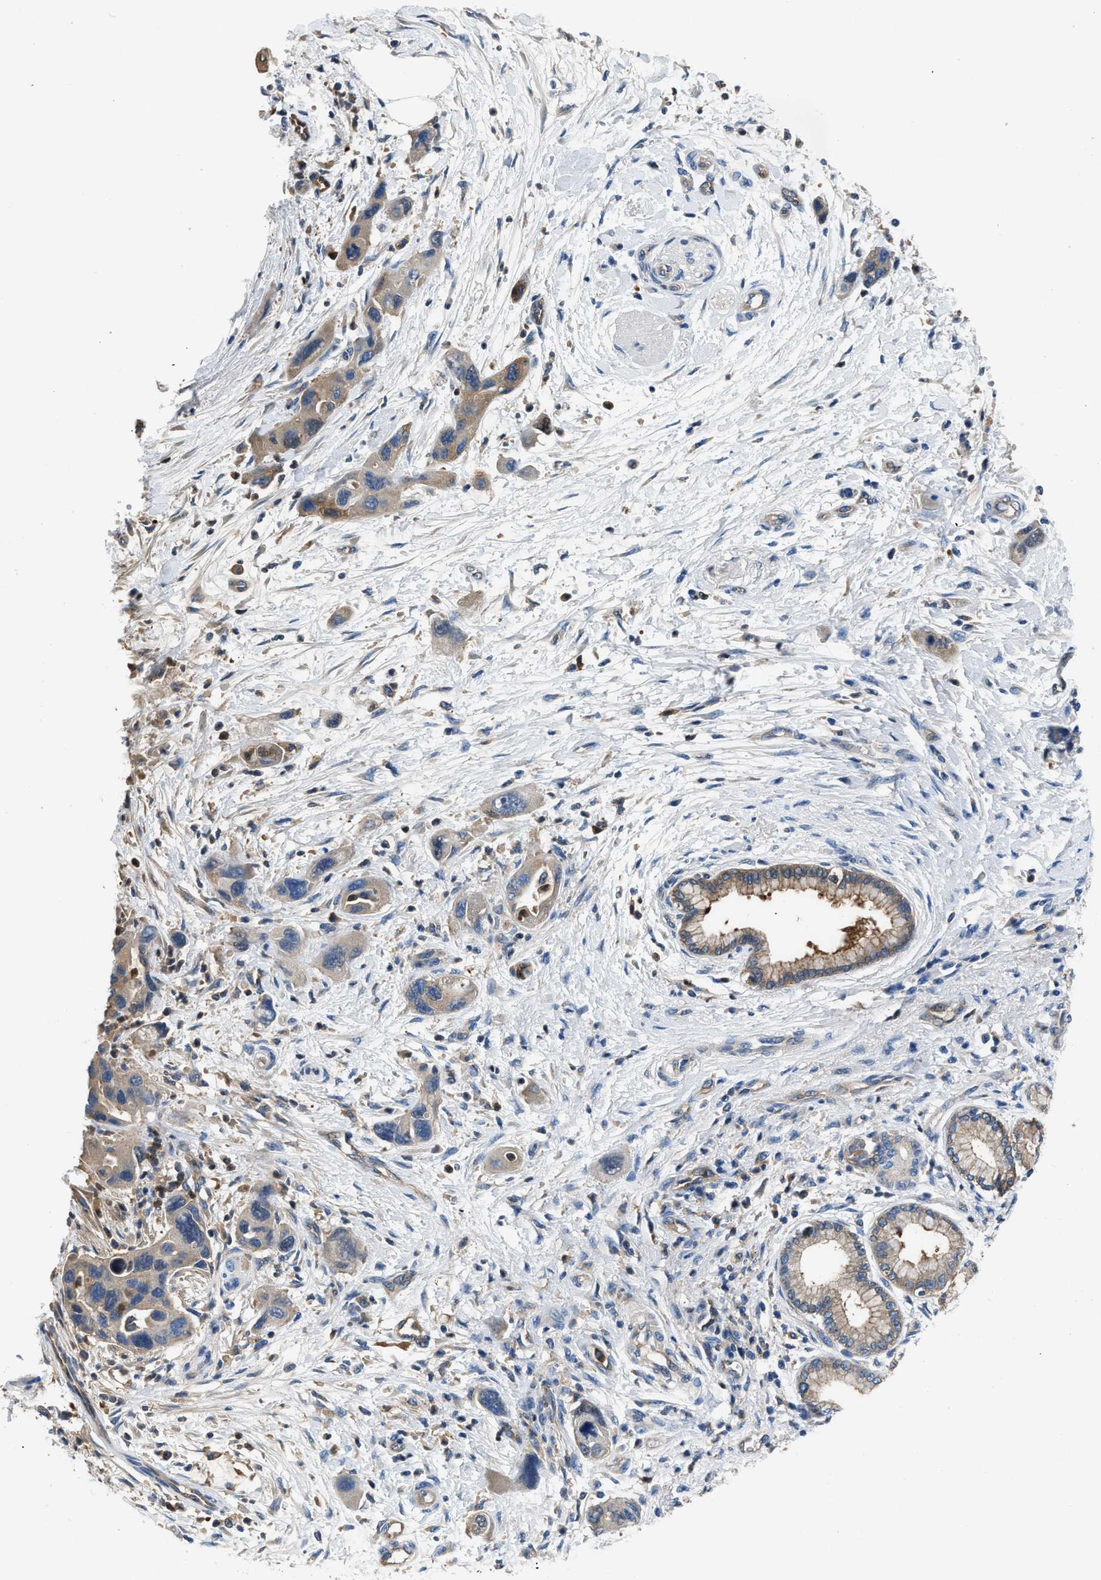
{"staining": {"intensity": "weak", "quantity": "25%-75%", "location": "cytoplasmic/membranous"}, "tissue": "pancreatic cancer", "cell_type": "Tumor cells", "image_type": "cancer", "snomed": [{"axis": "morphology", "description": "Normal tissue, NOS"}, {"axis": "morphology", "description": "Adenocarcinoma, NOS"}, {"axis": "topography", "description": "Pancreas"}], "caption": "Protein staining of pancreatic cancer tissue displays weak cytoplasmic/membranous positivity in approximately 25%-75% of tumor cells.", "gene": "PKM", "patient": {"sex": "female", "age": 71}}